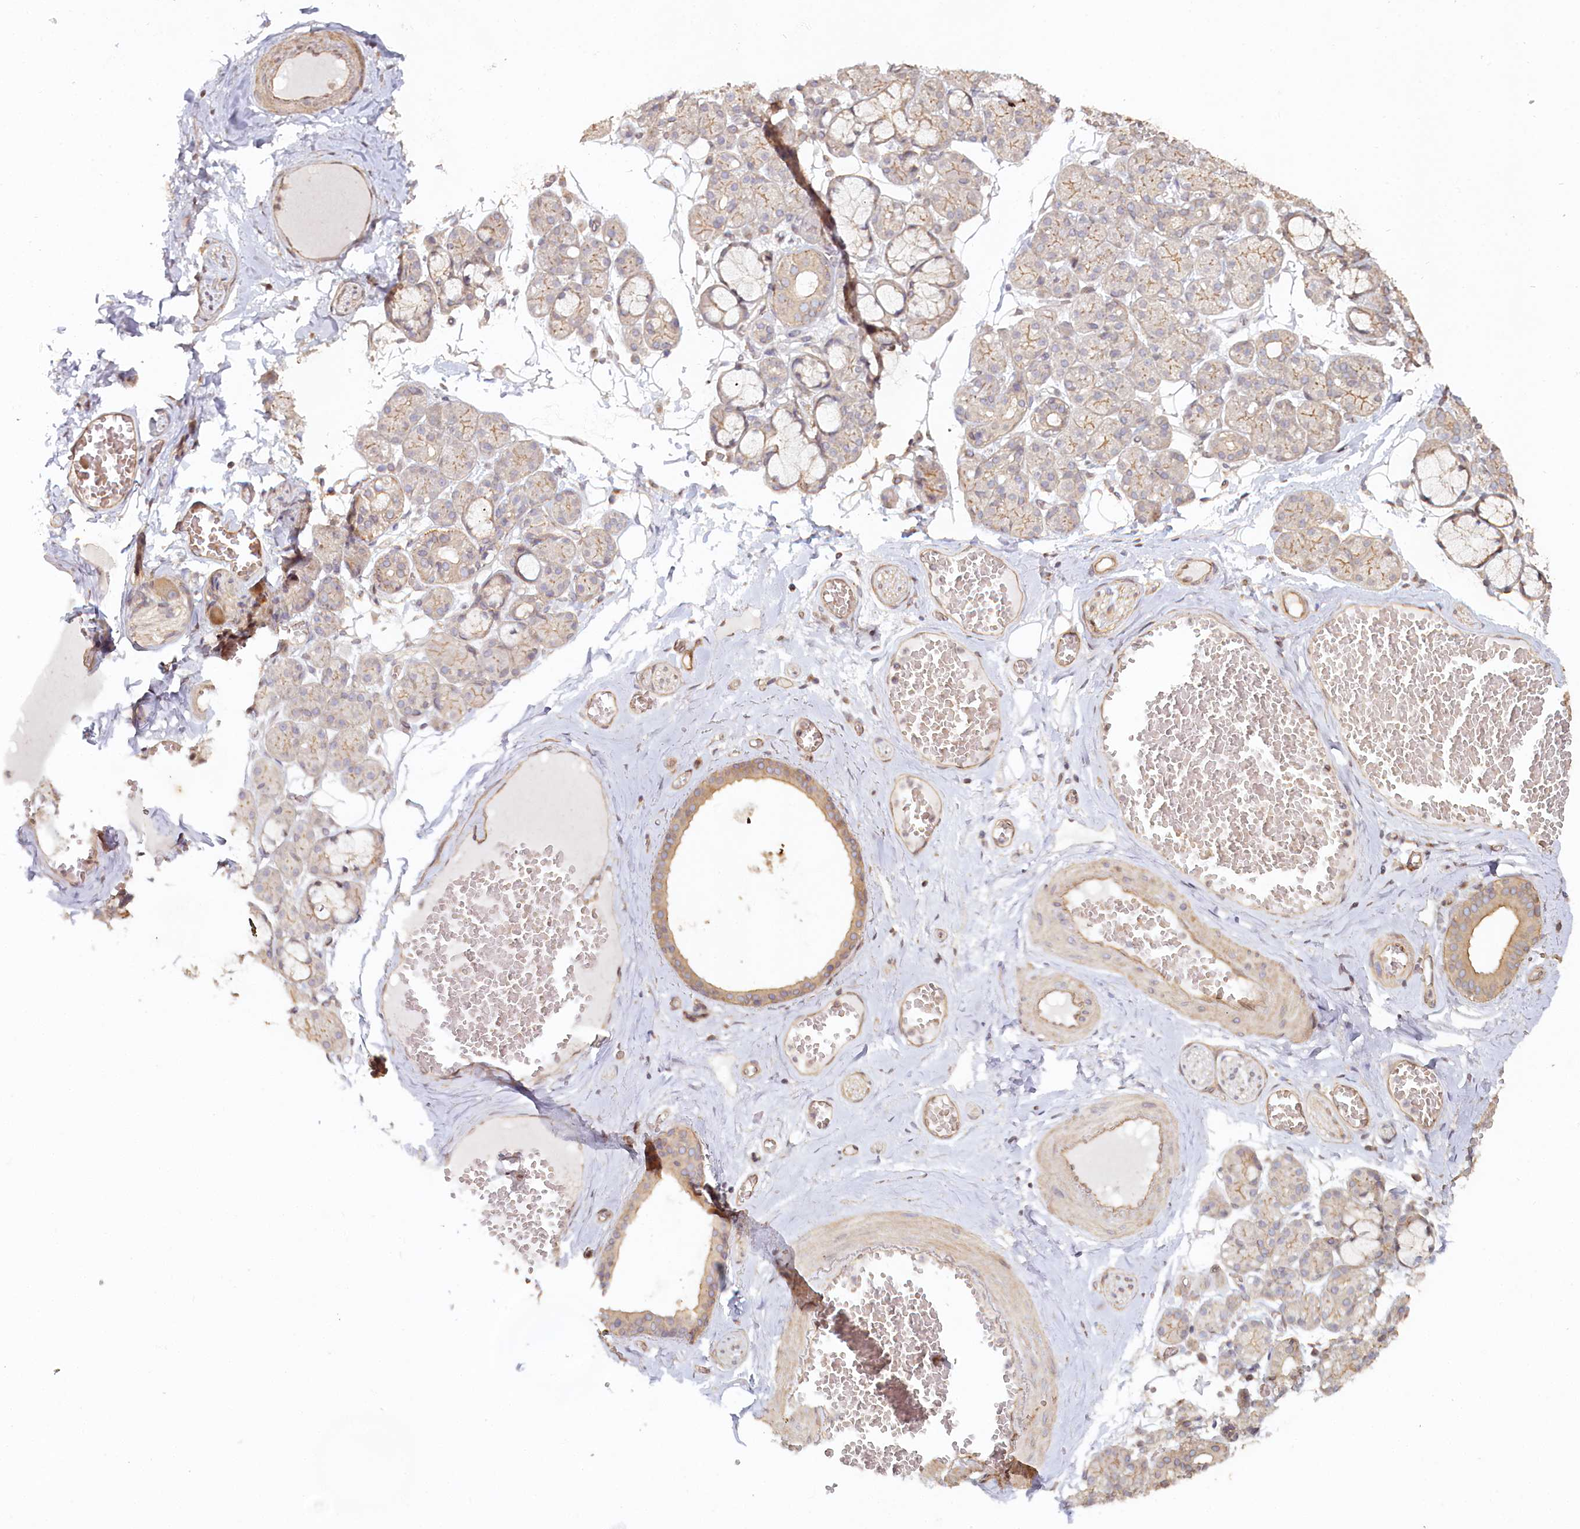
{"staining": {"intensity": "weak", "quantity": "25%-75%", "location": "cytoplasmic/membranous"}, "tissue": "salivary gland", "cell_type": "Glandular cells", "image_type": "normal", "snomed": [{"axis": "morphology", "description": "Normal tissue, NOS"}, {"axis": "topography", "description": "Salivary gland"}], "caption": "Immunohistochemistry photomicrograph of benign salivary gland: human salivary gland stained using immunohistochemistry displays low levels of weak protein expression localized specifically in the cytoplasmic/membranous of glandular cells, appearing as a cytoplasmic/membranous brown color.", "gene": "TCHP", "patient": {"sex": "male", "age": 63}}